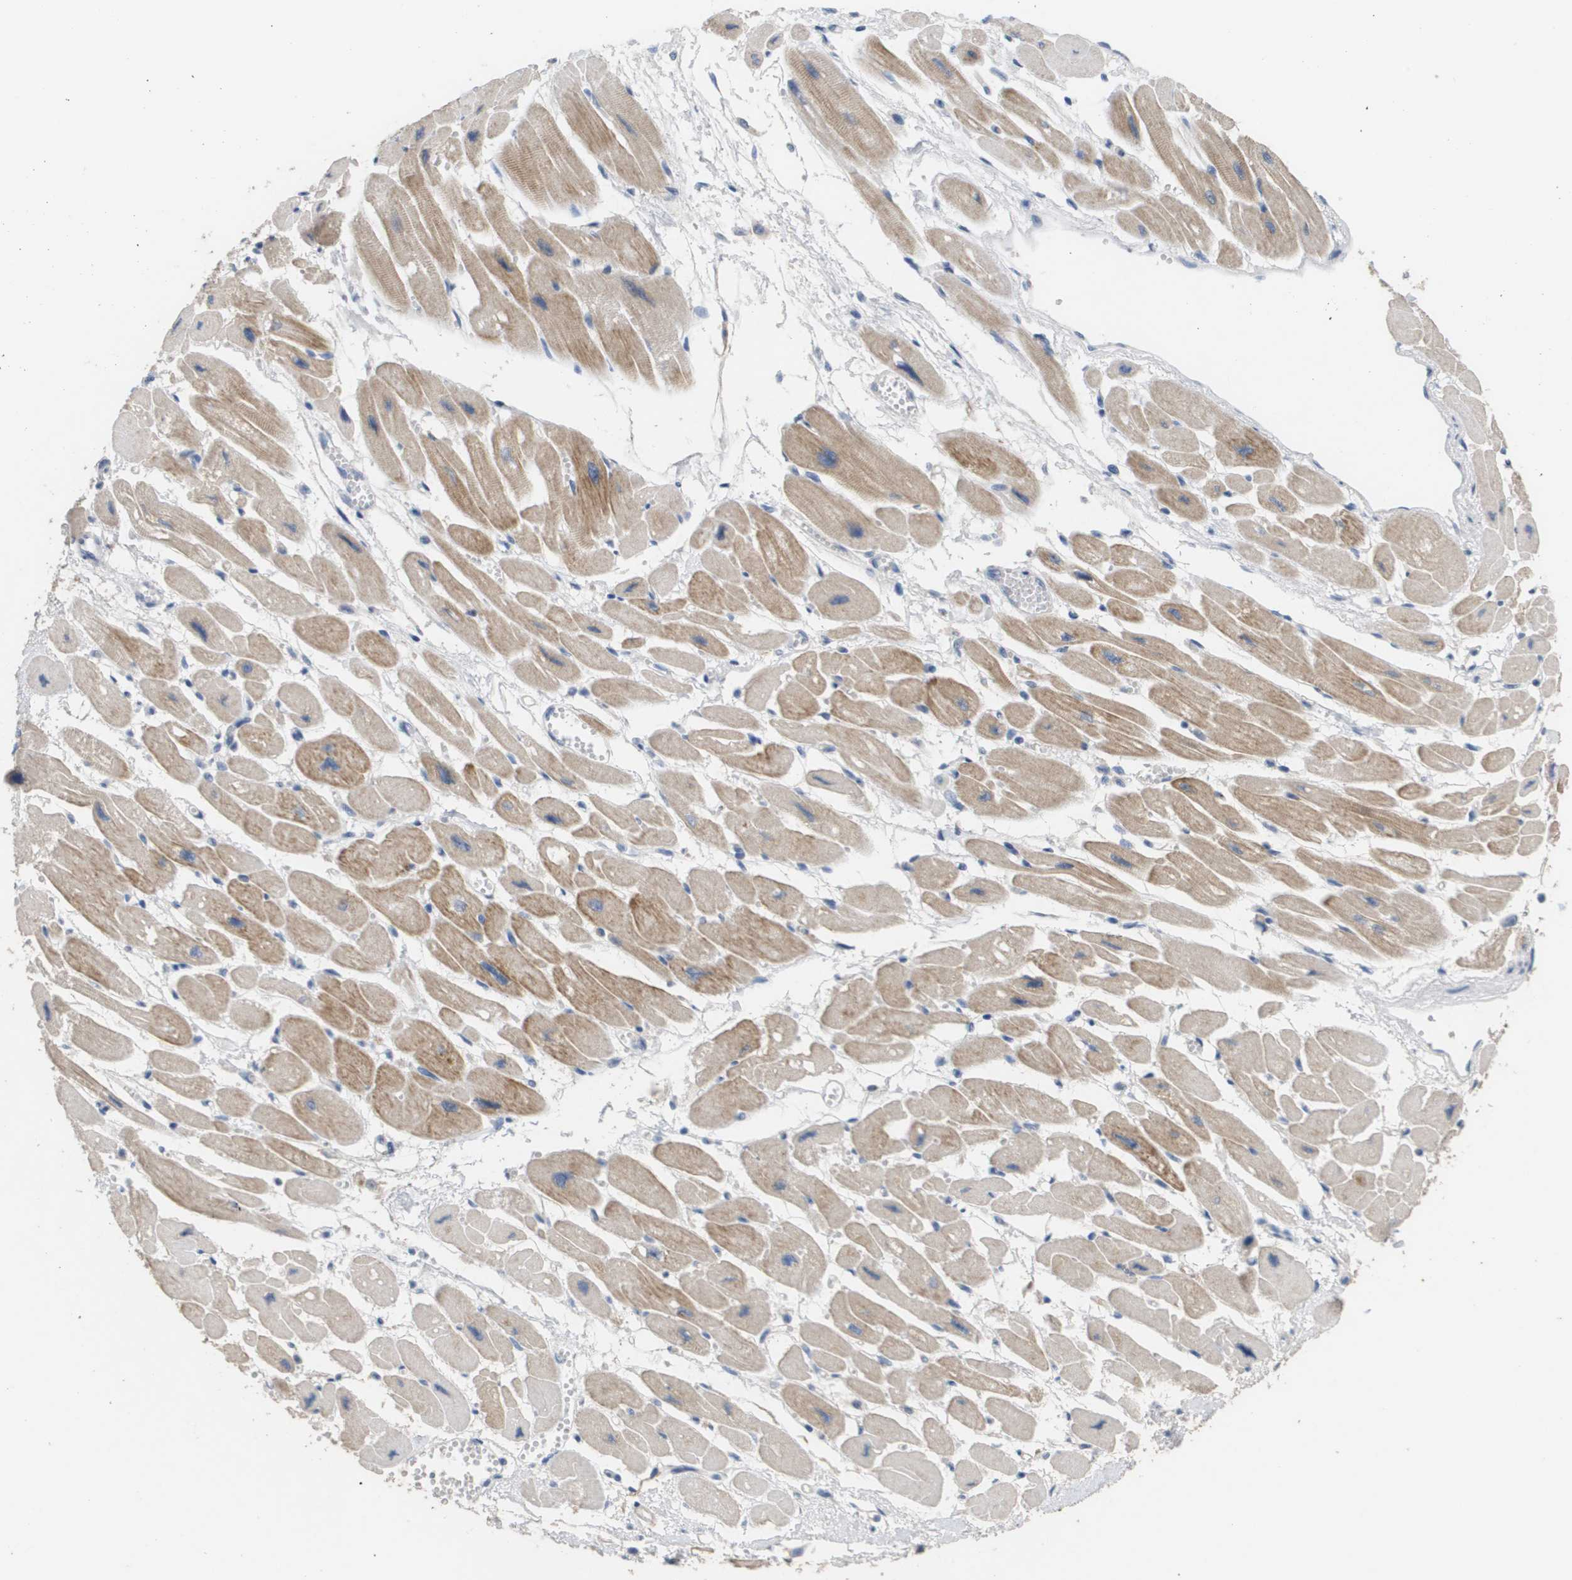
{"staining": {"intensity": "moderate", "quantity": "25%-75%", "location": "cytoplasmic/membranous"}, "tissue": "heart muscle", "cell_type": "Cardiomyocytes", "image_type": "normal", "snomed": [{"axis": "morphology", "description": "Normal tissue, NOS"}, {"axis": "topography", "description": "Heart"}], "caption": "Moderate cytoplasmic/membranous staining for a protein is present in approximately 25%-75% of cardiomyocytes of unremarkable heart muscle using IHC.", "gene": "ANGPT2", "patient": {"sex": "female", "age": 54}}